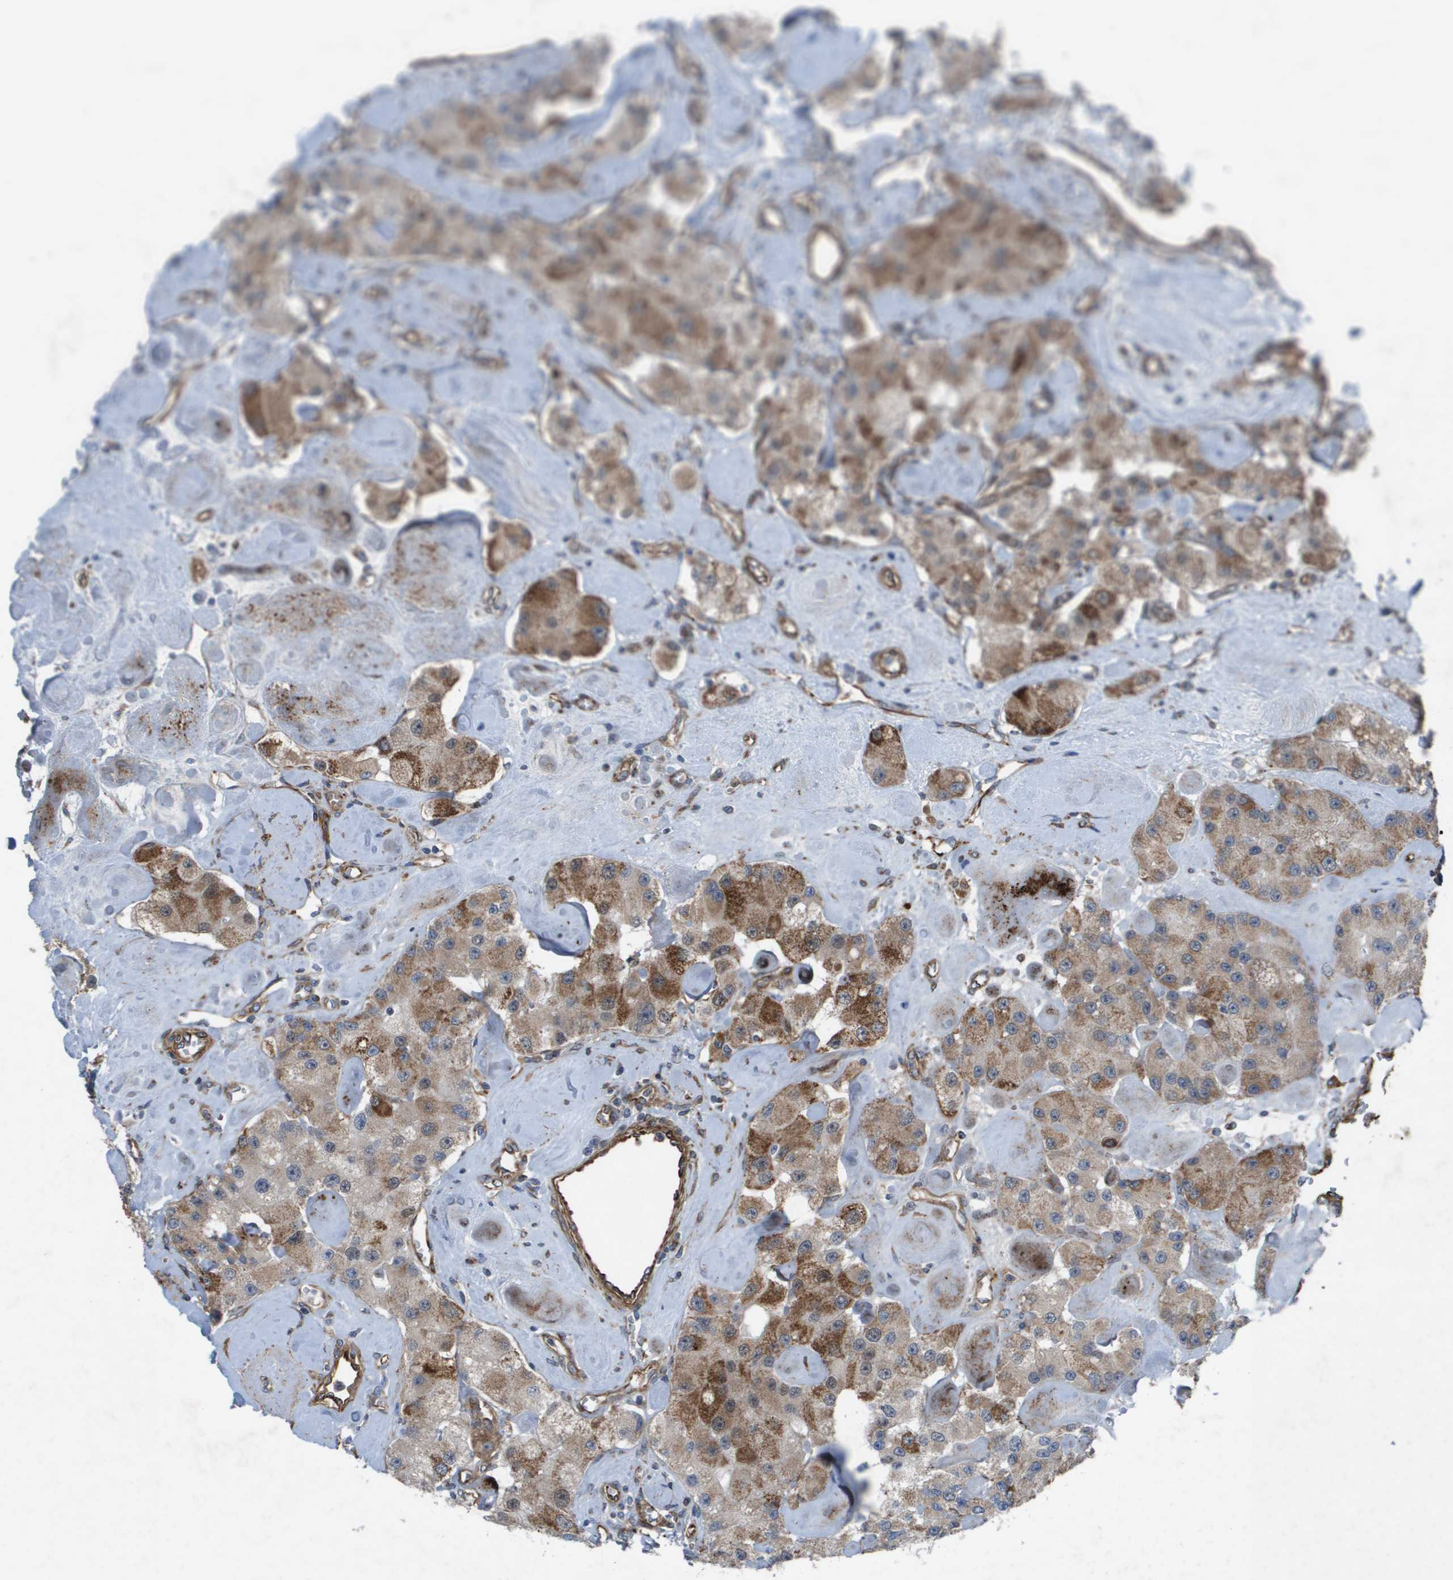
{"staining": {"intensity": "moderate", "quantity": "25%-75%", "location": "cytoplasmic/membranous"}, "tissue": "carcinoid", "cell_type": "Tumor cells", "image_type": "cancer", "snomed": [{"axis": "morphology", "description": "Carcinoid, malignant, NOS"}, {"axis": "topography", "description": "Pancreas"}], "caption": "Tumor cells demonstrate medium levels of moderate cytoplasmic/membranous expression in approximately 25%-75% of cells in human carcinoid (malignant).", "gene": "SLC6A9", "patient": {"sex": "male", "age": 41}}